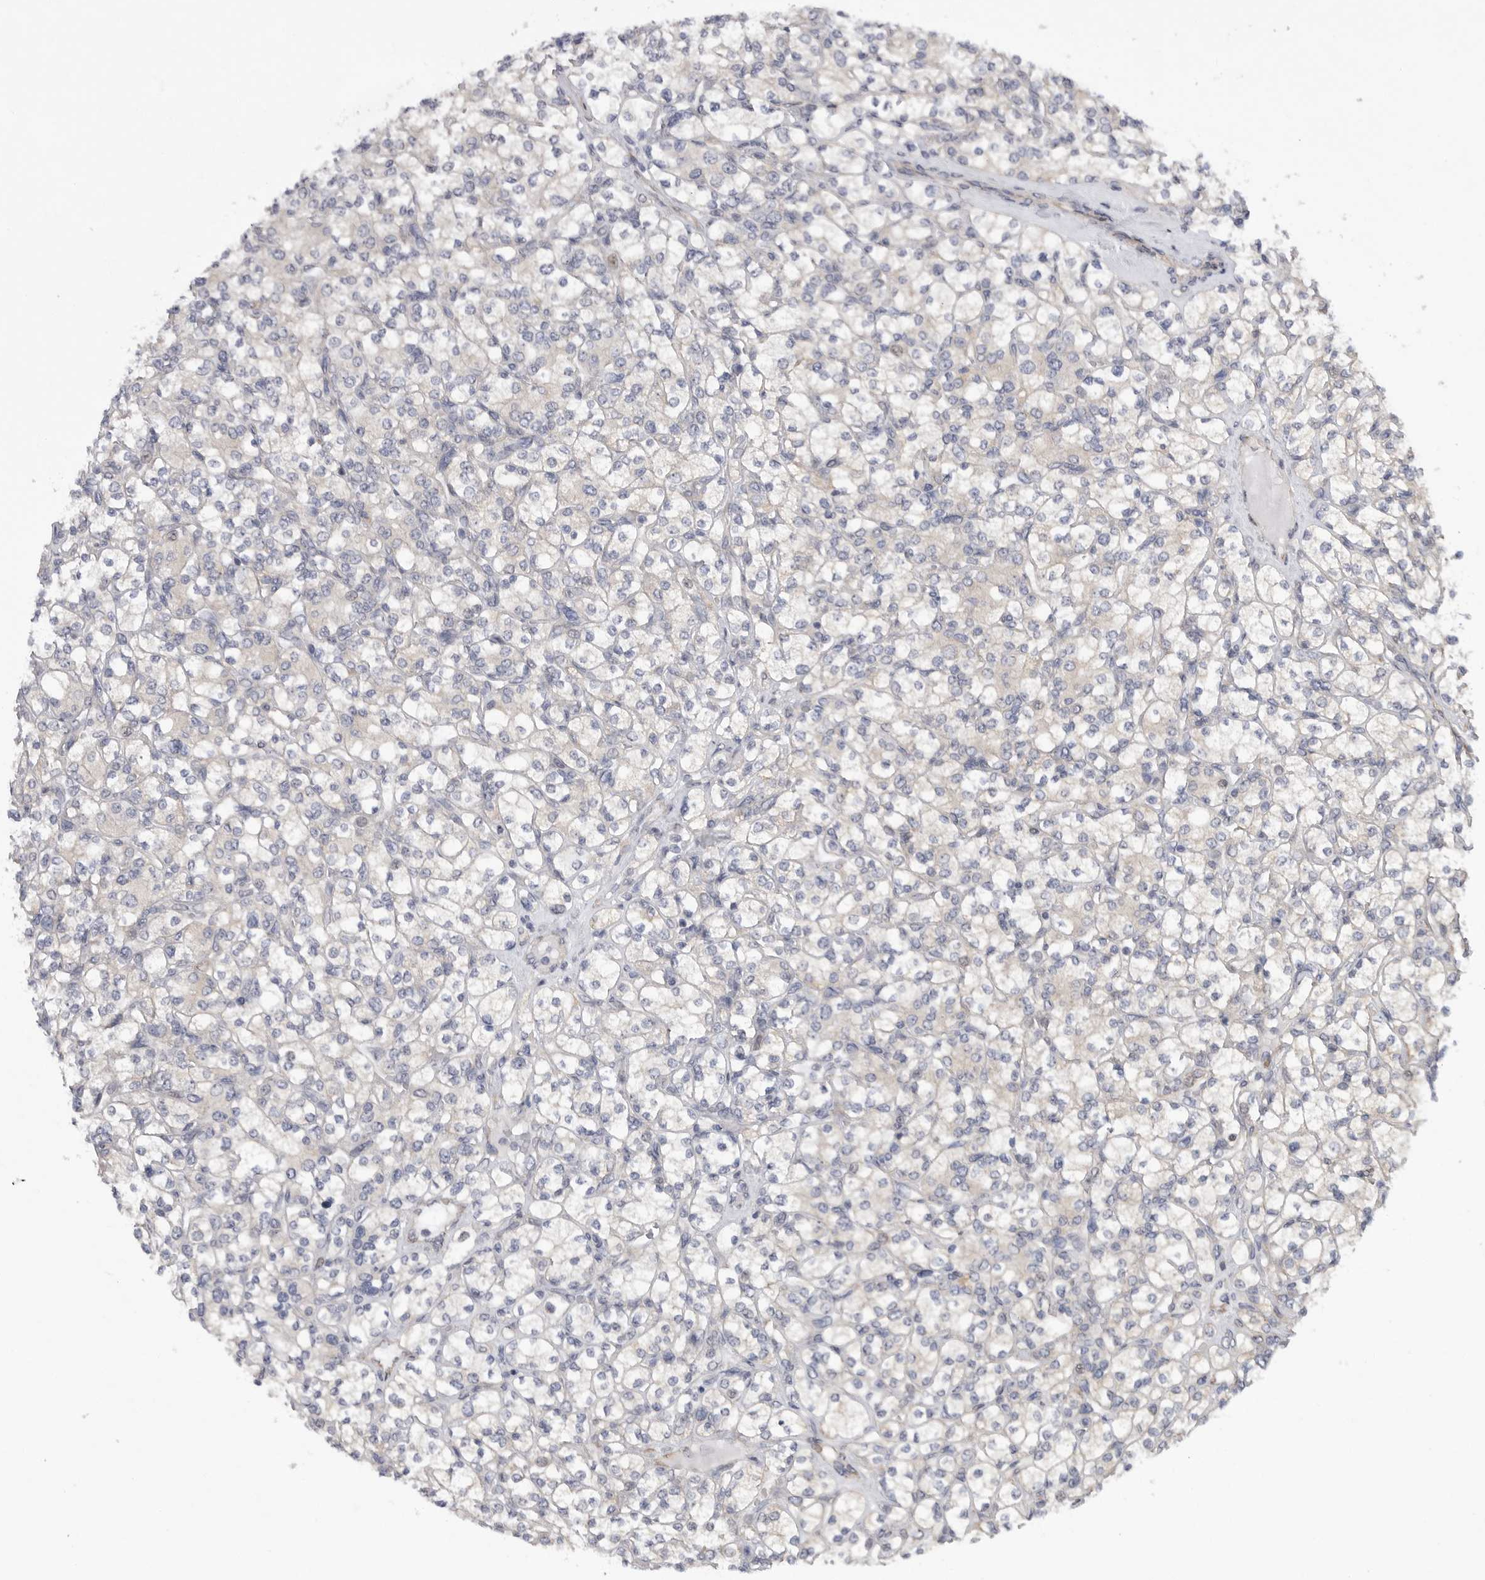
{"staining": {"intensity": "negative", "quantity": "none", "location": "none"}, "tissue": "renal cancer", "cell_type": "Tumor cells", "image_type": "cancer", "snomed": [{"axis": "morphology", "description": "Adenocarcinoma, NOS"}, {"axis": "topography", "description": "Kidney"}], "caption": "Tumor cells show no significant positivity in renal adenocarcinoma.", "gene": "FBXO43", "patient": {"sex": "male", "age": 77}}